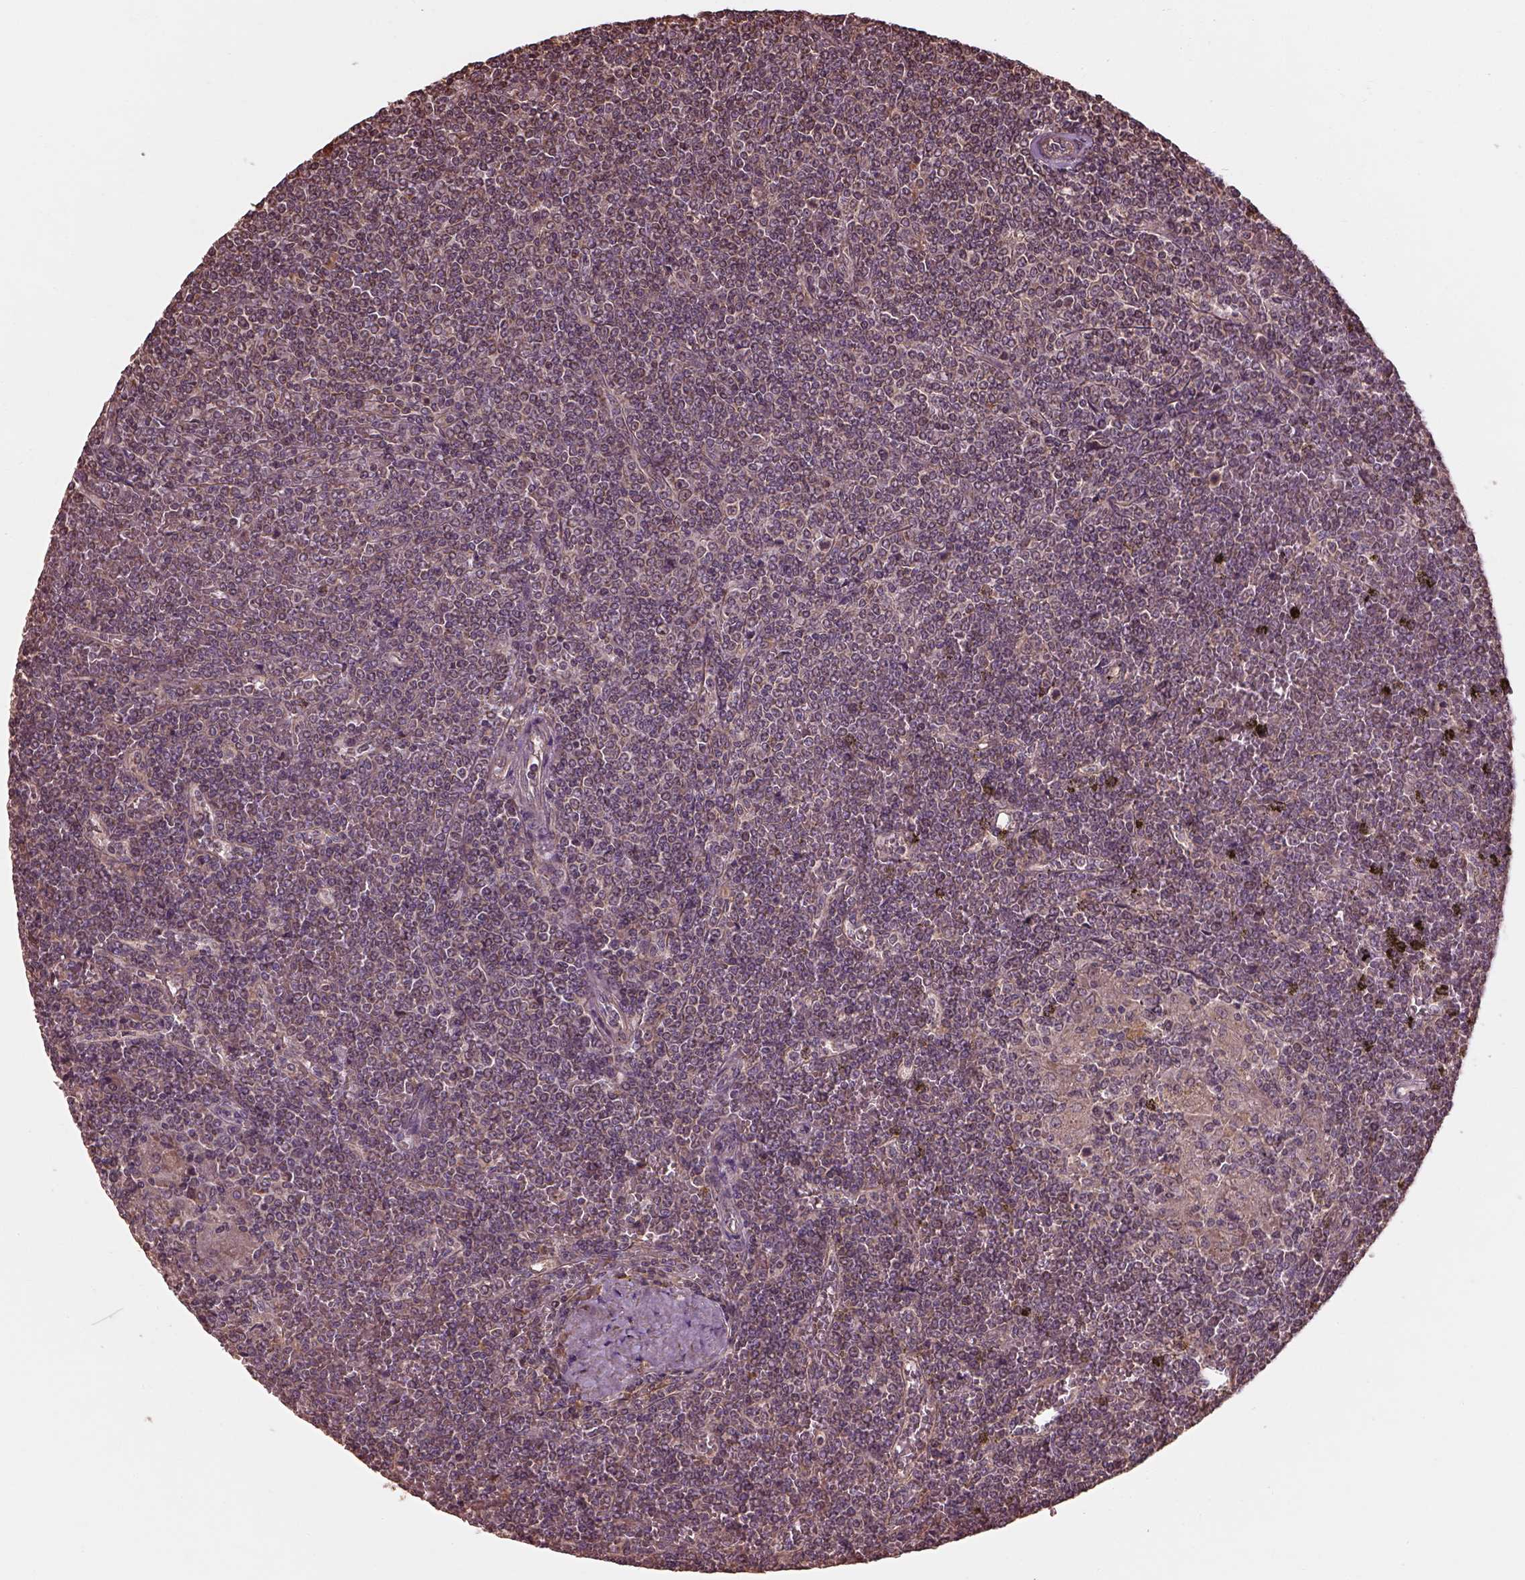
{"staining": {"intensity": "negative", "quantity": "none", "location": "none"}, "tissue": "lymphoma", "cell_type": "Tumor cells", "image_type": "cancer", "snomed": [{"axis": "morphology", "description": "Malignant lymphoma, non-Hodgkin's type, Low grade"}, {"axis": "topography", "description": "Spleen"}], "caption": "Immunohistochemical staining of human malignant lymphoma, non-Hodgkin's type (low-grade) demonstrates no significant positivity in tumor cells.", "gene": "METTL4", "patient": {"sex": "female", "age": 19}}